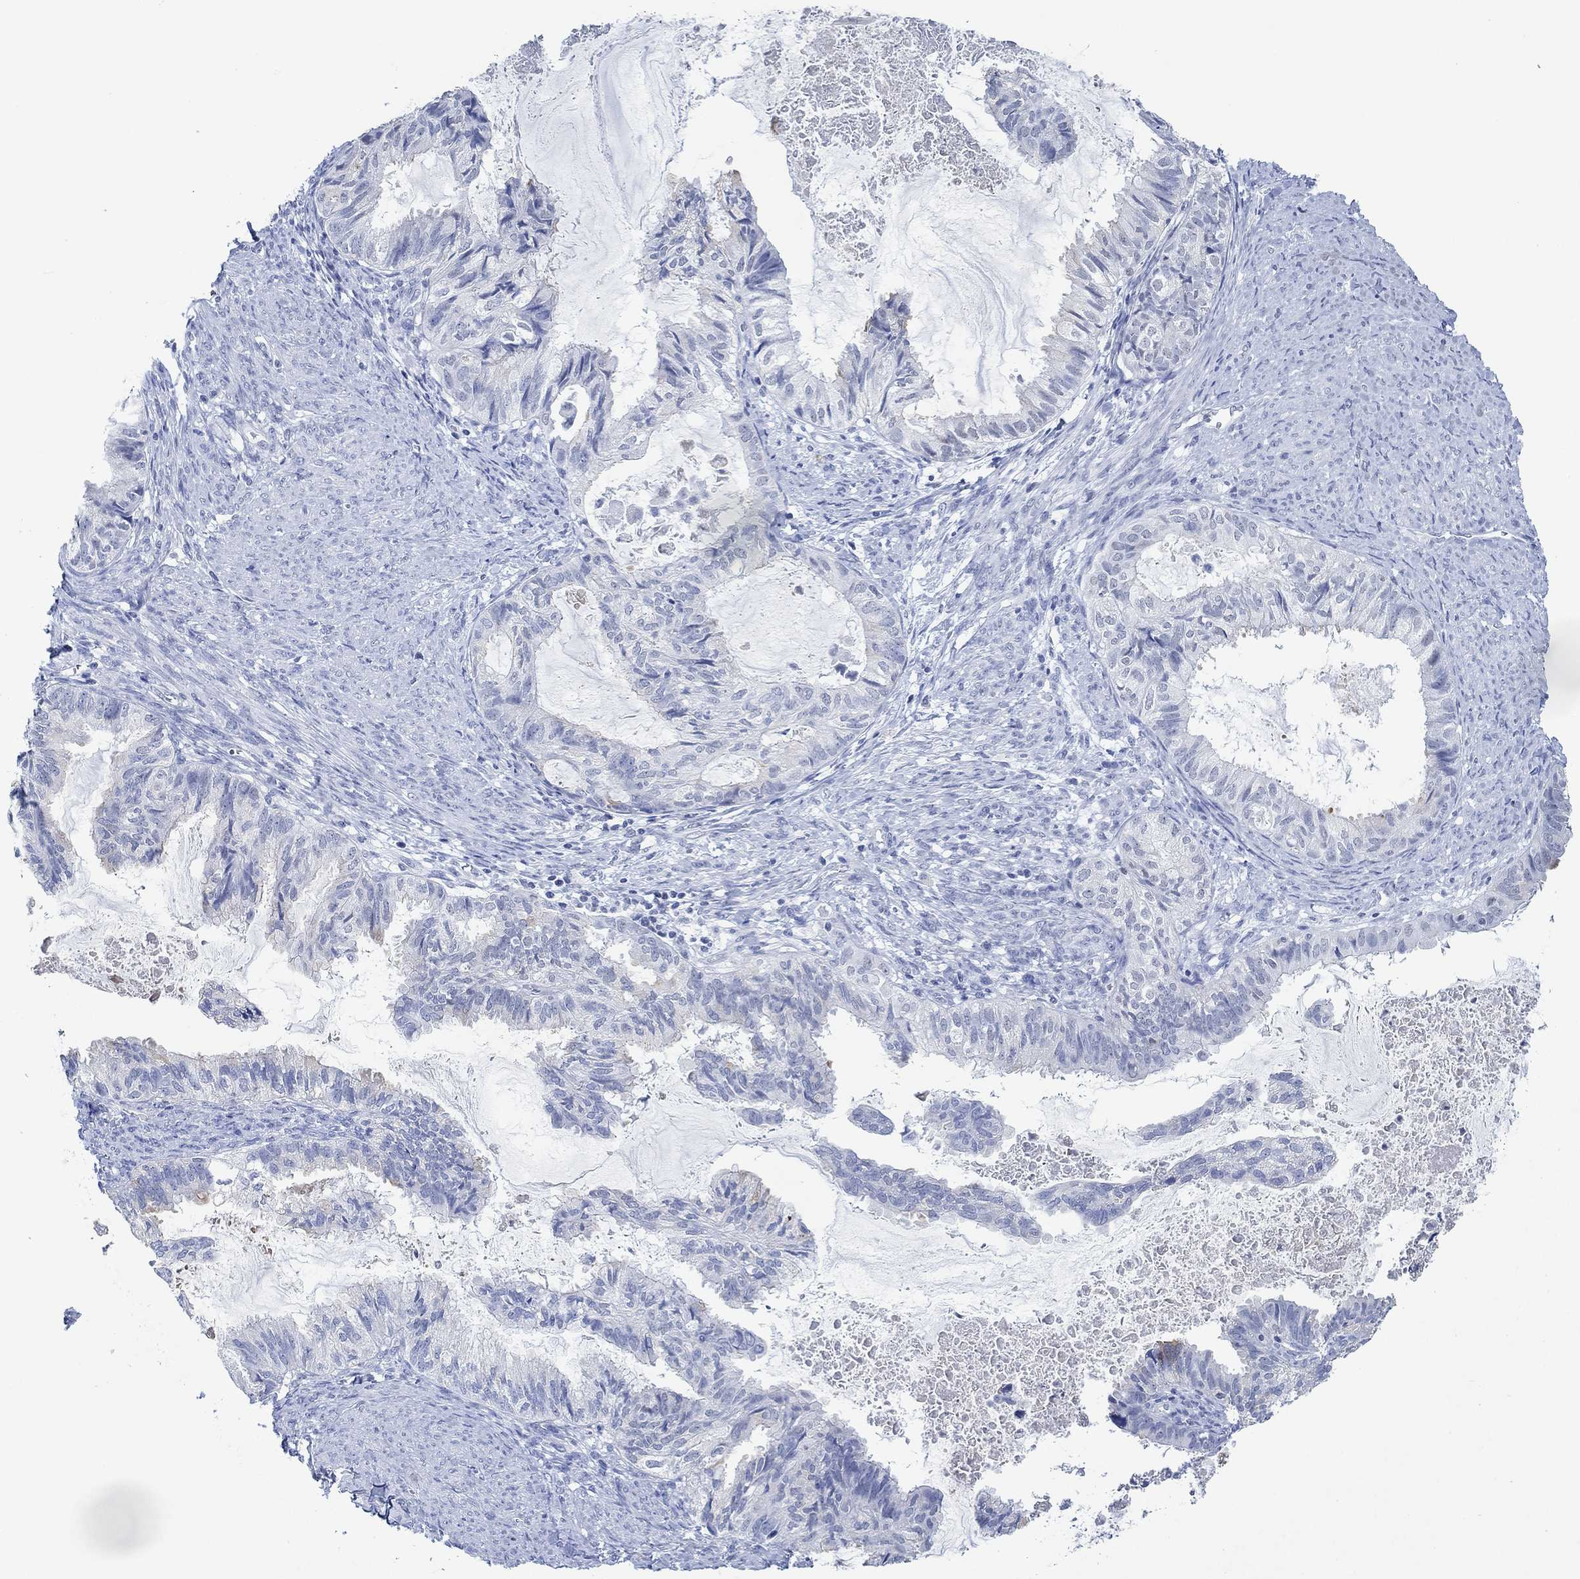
{"staining": {"intensity": "negative", "quantity": "none", "location": "none"}, "tissue": "endometrial cancer", "cell_type": "Tumor cells", "image_type": "cancer", "snomed": [{"axis": "morphology", "description": "Adenocarcinoma, NOS"}, {"axis": "topography", "description": "Endometrium"}], "caption": "IHC image of neoplastic tissue: human endometrial cancer stained with DAB (3,3'-diaminobenzidine) shows no significant protein staining in tumor cells.", "gene": "PPP1R17", "patient": {"sex": "female", "age": 86}}